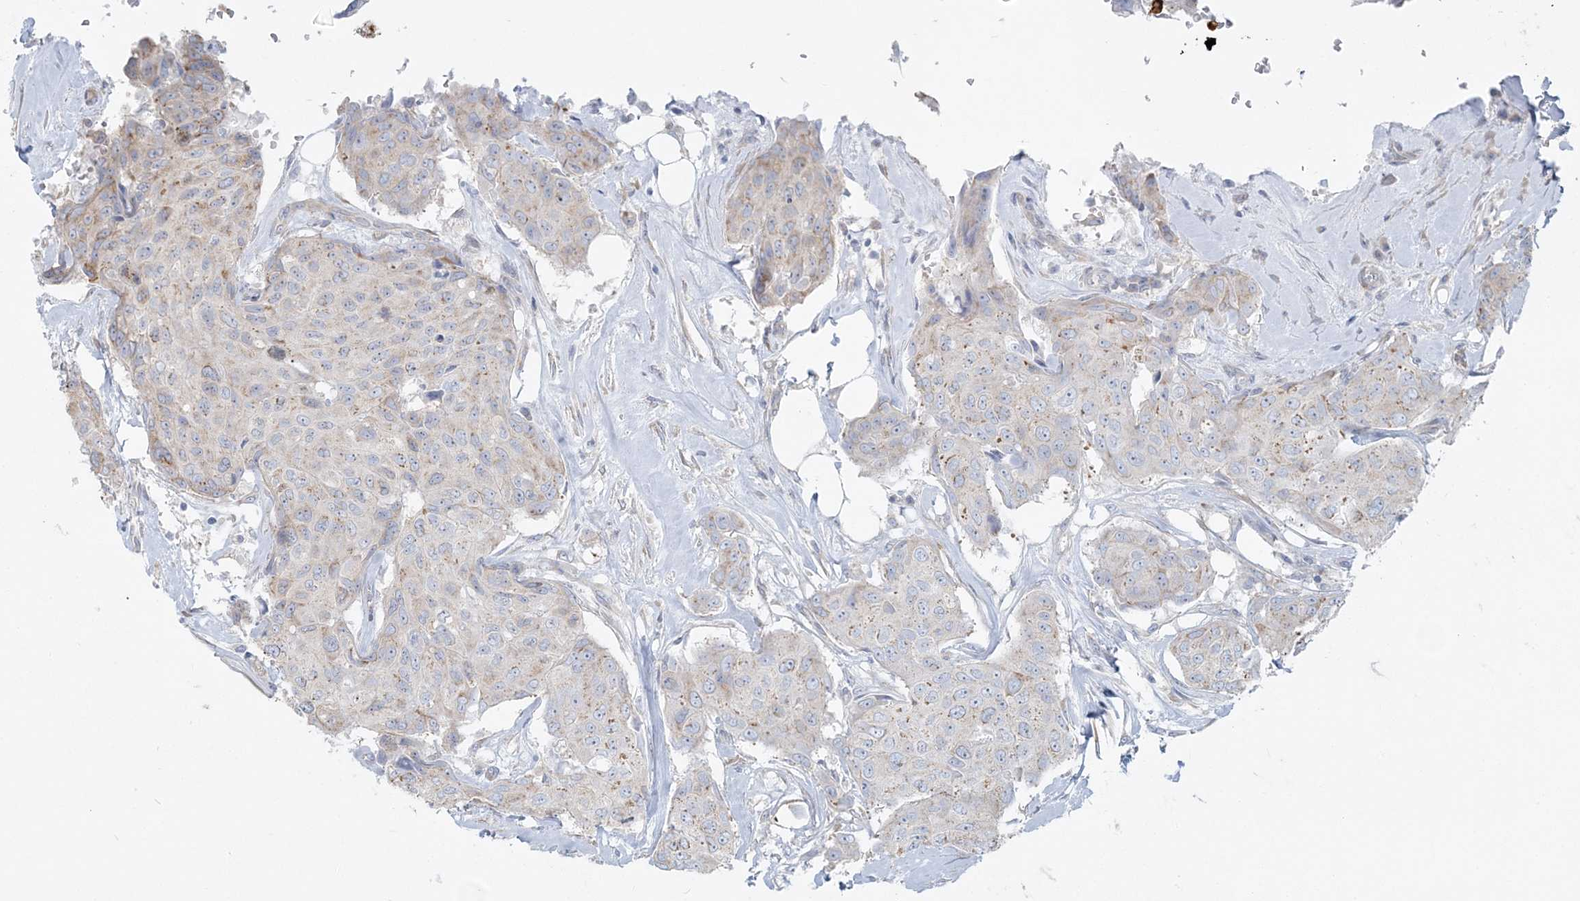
{"staining": {"intensity": "weak", "quantity": "<25%", "location": "cytoplasmic/membranous"}, "tissue": "breast cancer", "cell_type": "Tumor cells", "image_type": "cancer", "snomed": [{"axis": "morphology", "description": "Duct carcinoma"}, {"axis": "topography", "description": "Breast"}], "caption": "The IHC image has no significant positivity in tumor cells of breast intraductal carcinoma tissue. (DAB immunohistochemistry, high magnification).", "gene": "CCNJ", "patient": {"sex": "female", "age": 80}}